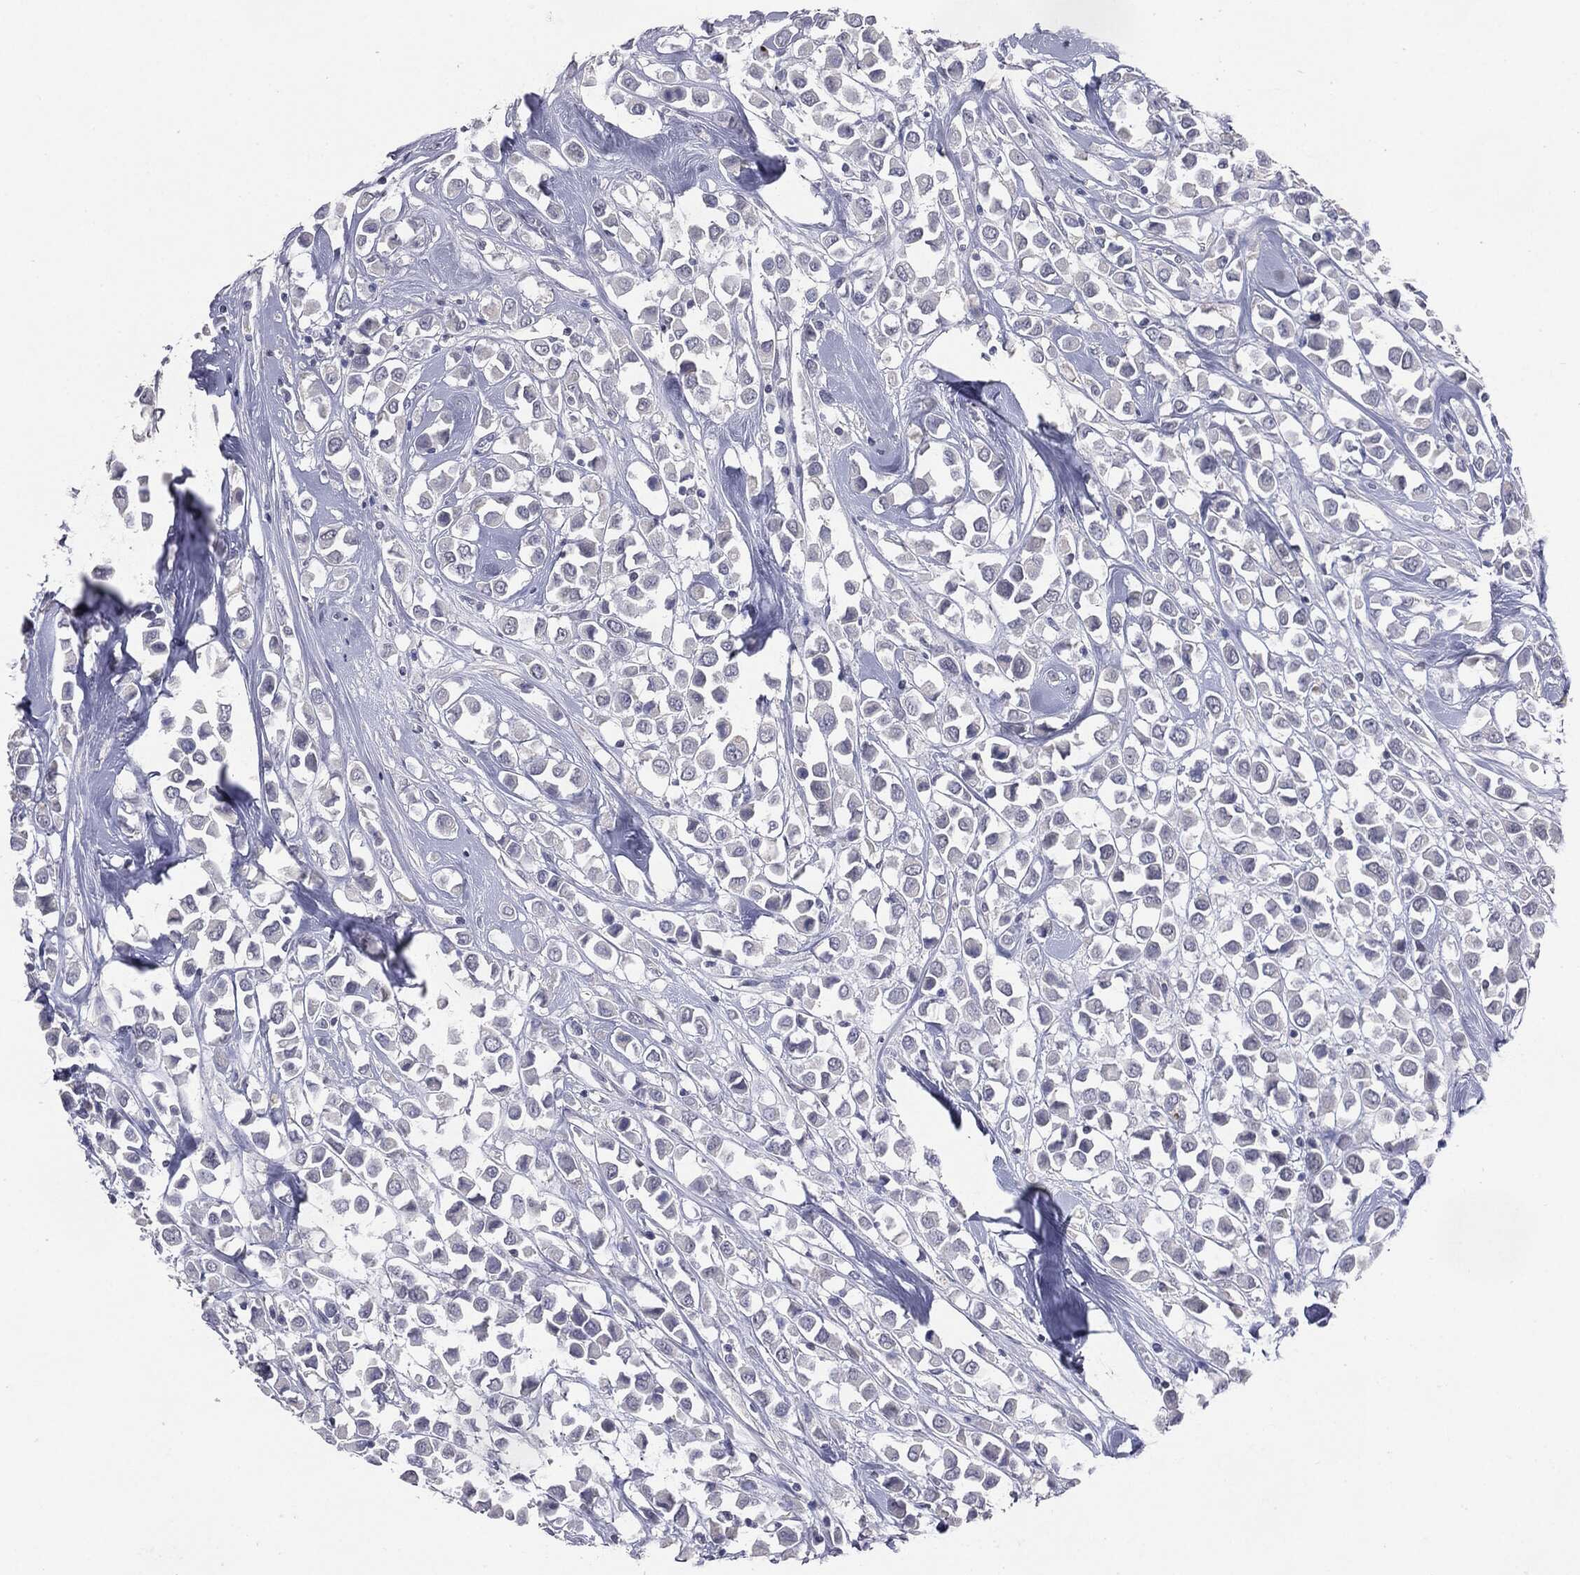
{"staining": {"intensity": "negative", "quantity": "none", "location": "none"}, "tissue": "breast cancer", "cell_type": "Tumor cells", "image_type": "cancer", "snomed": [{"axis": "morphology", "description": "Duct carcinoma"}, {"axis": "topography", "description": "Breast"}], "caption": "There is no significant expression in tumor cells of breast cancer.", "gene": "SLC2A2", "patient": {"sex": "female", "age": 61}}